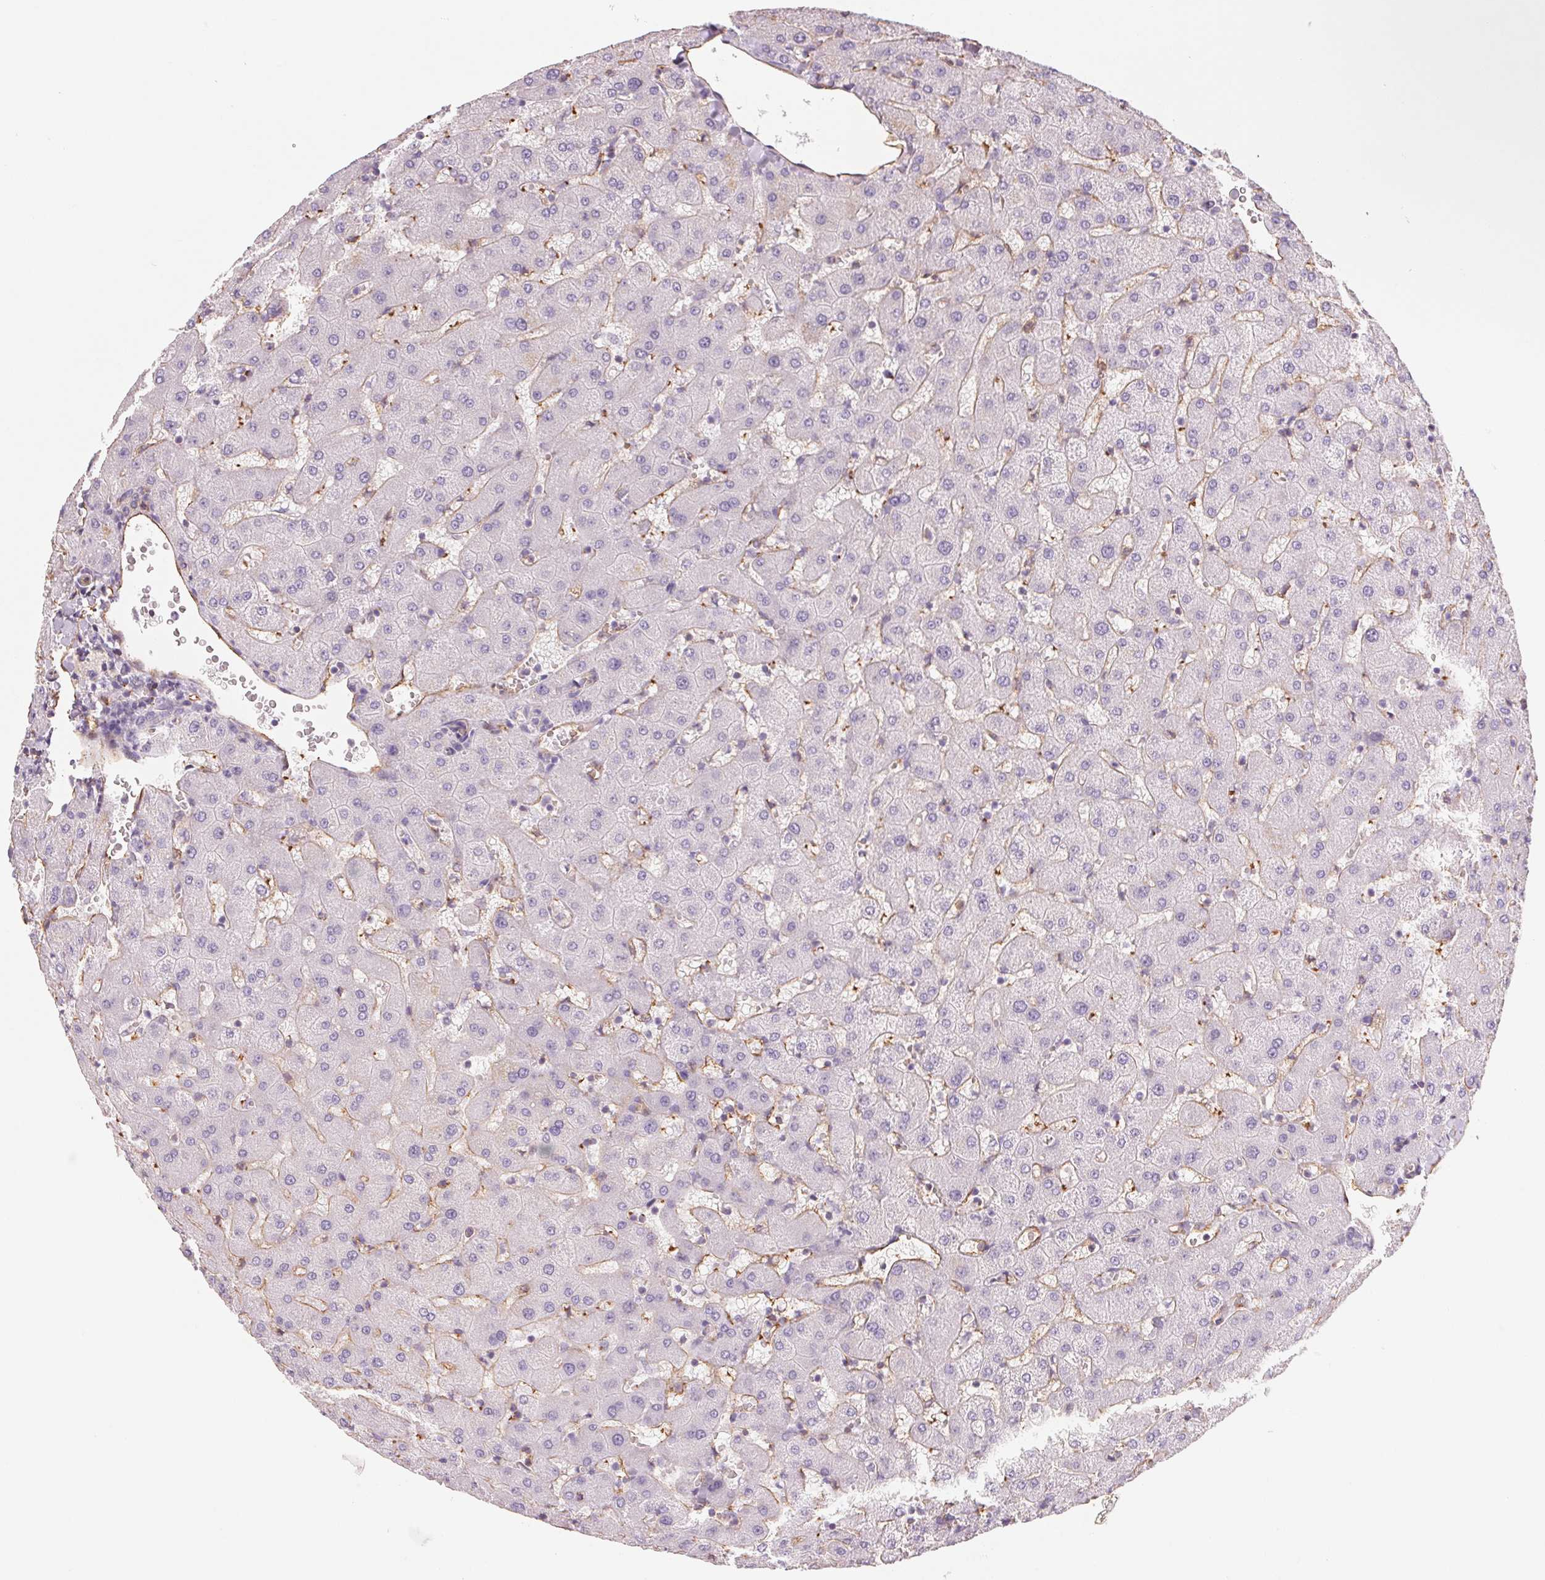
{"staining": {"intensity": "negative", "quantity": "none", "location": "none"}, "tissue": "liver", "cell_type": "Cholangiocytes", "image_type": "normal", "snomed": [{"axis": "morphology", "description": "Normal tissue, NOS"}, {"axis": "topography", "description": "Liver"}], "caption": "This photomicrograph is of benign liver stained with immunohistochemistry to label a protein in brown with the nuclei are counter-stained blue. There is no staining in cholangiocytes. The staining is performed using DAB (3,3'-diaminobenzidine) brown chromogen with nuclei counter-stained in using hematoxylin.", "gene": "ANKRD13B", "patient": {"sex": "female", "age": 63}}